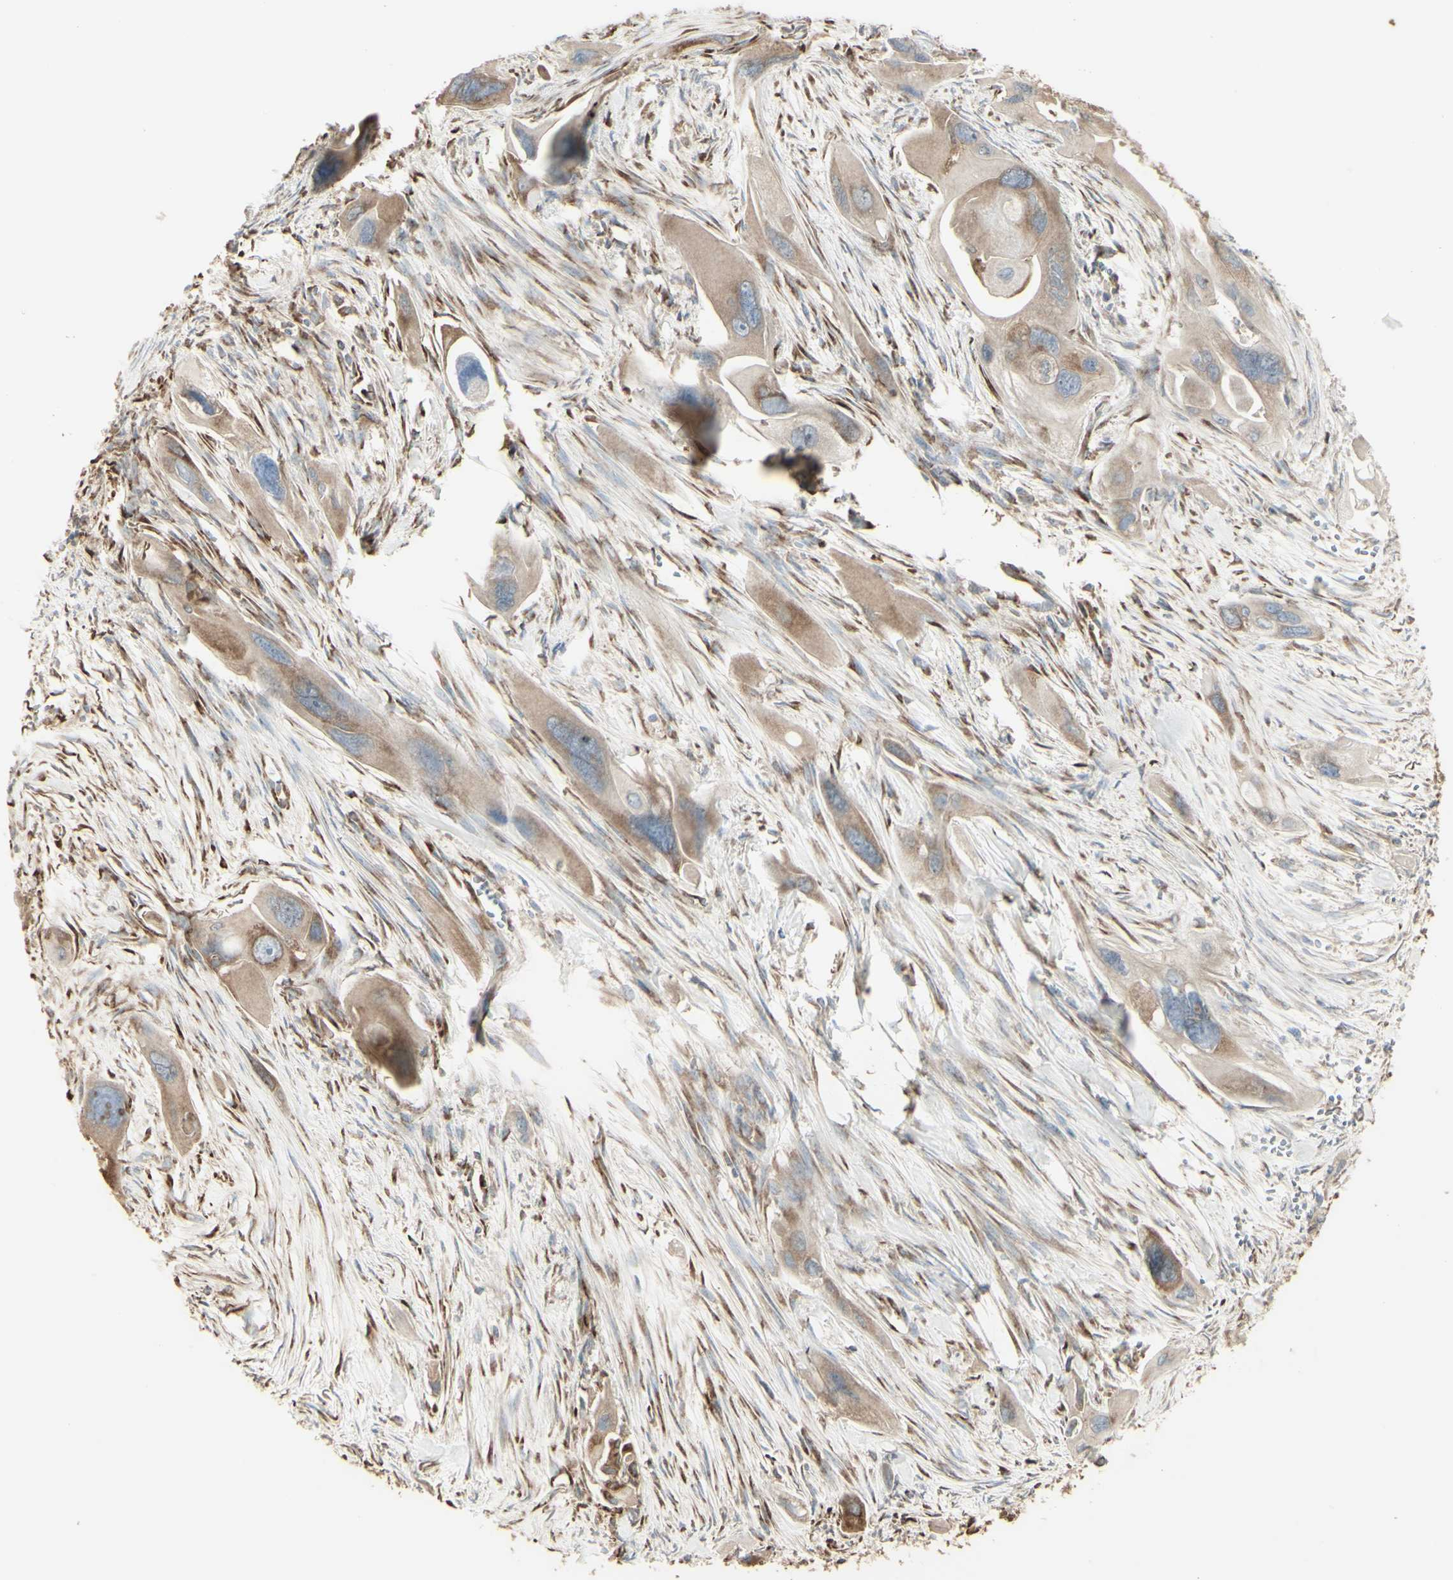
{"staining": {"intensity": "weak", "quantity": ">75%", "location": "cytoplasmic/membranous"}, "tissue": "pancreatic cancer", "cell_type": "Tumor cells", "image_type": "cancer", "snomed": [{"axis": "morphology", "description": "Adenocarcinoma, NOS"}, {"axis": "topography", "description": "Pancreas"}], "caption": "Immunohistochemistry image of human pancreatic cancer (adenocarcinoma) stained for a protein (brown), which demonstrates low levels of weak cytoplasmic/membranous staining in approximately >75% of tumor cells.", "gene": "EEF1B2", "patient": {"sex": "male", "age": 73}}